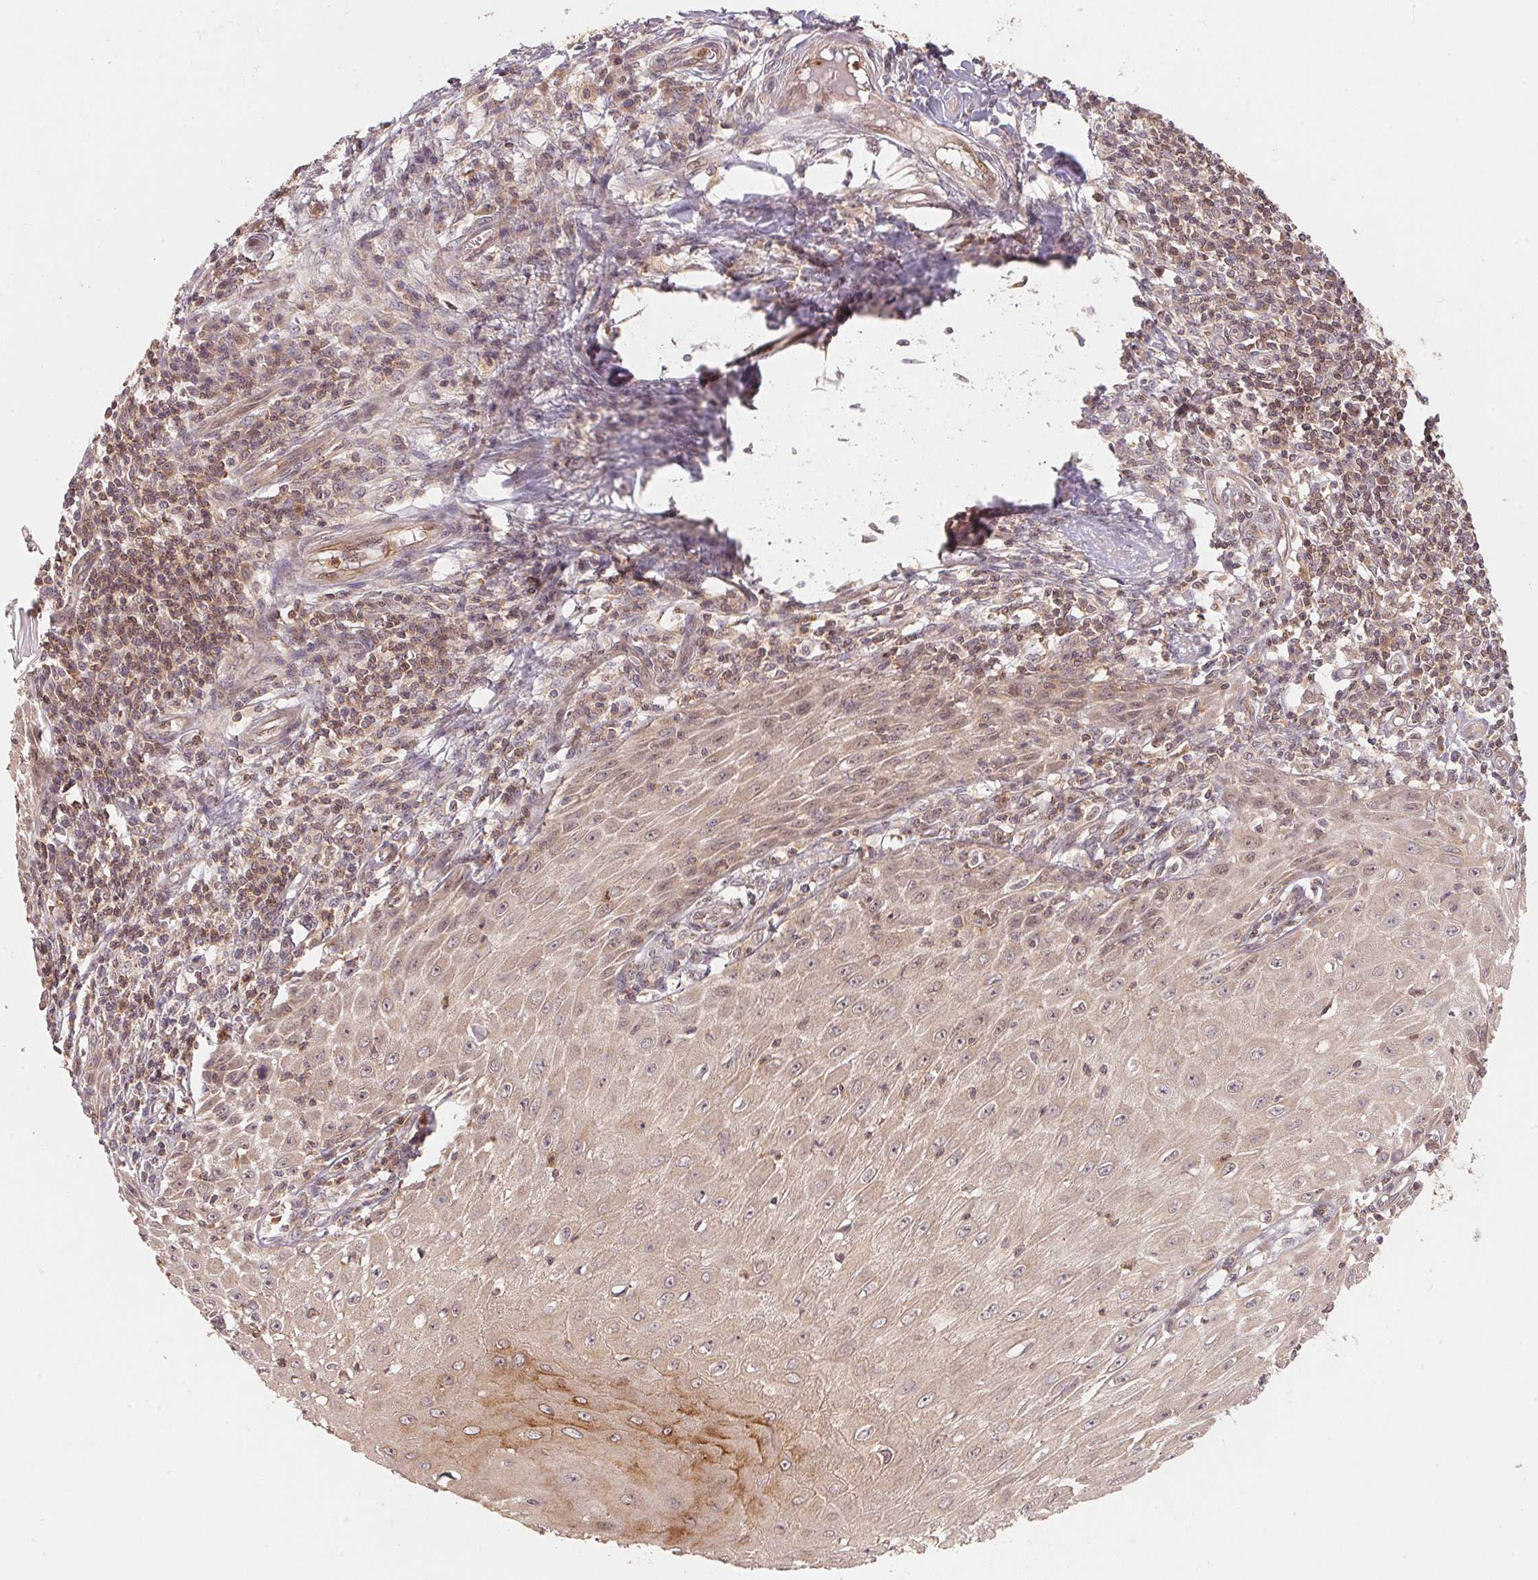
{"staining": {"intensity": "moderate", "quantity": "<25%", "location": "cytoplasmic/membranous"}, "tissue": "skin cancer", "cell_type": "Tumor cells", "image_type": "cancer", "snomed": [{"axis": "morphology", "description": "Squamous cell carcinoma, NOS"}, {"axis": "topography", "description": "Skin"}], "caption": "The immunohistochemical stain labels moderate cytoplasmic/membranous staining in tumor cells of skin squamous cell carcinoma tissue. (Brightfield microscopy of DAB IHC at high magnification).", "gene": "CCDC102B", "patient": {"sex": "female", "age": 73}}